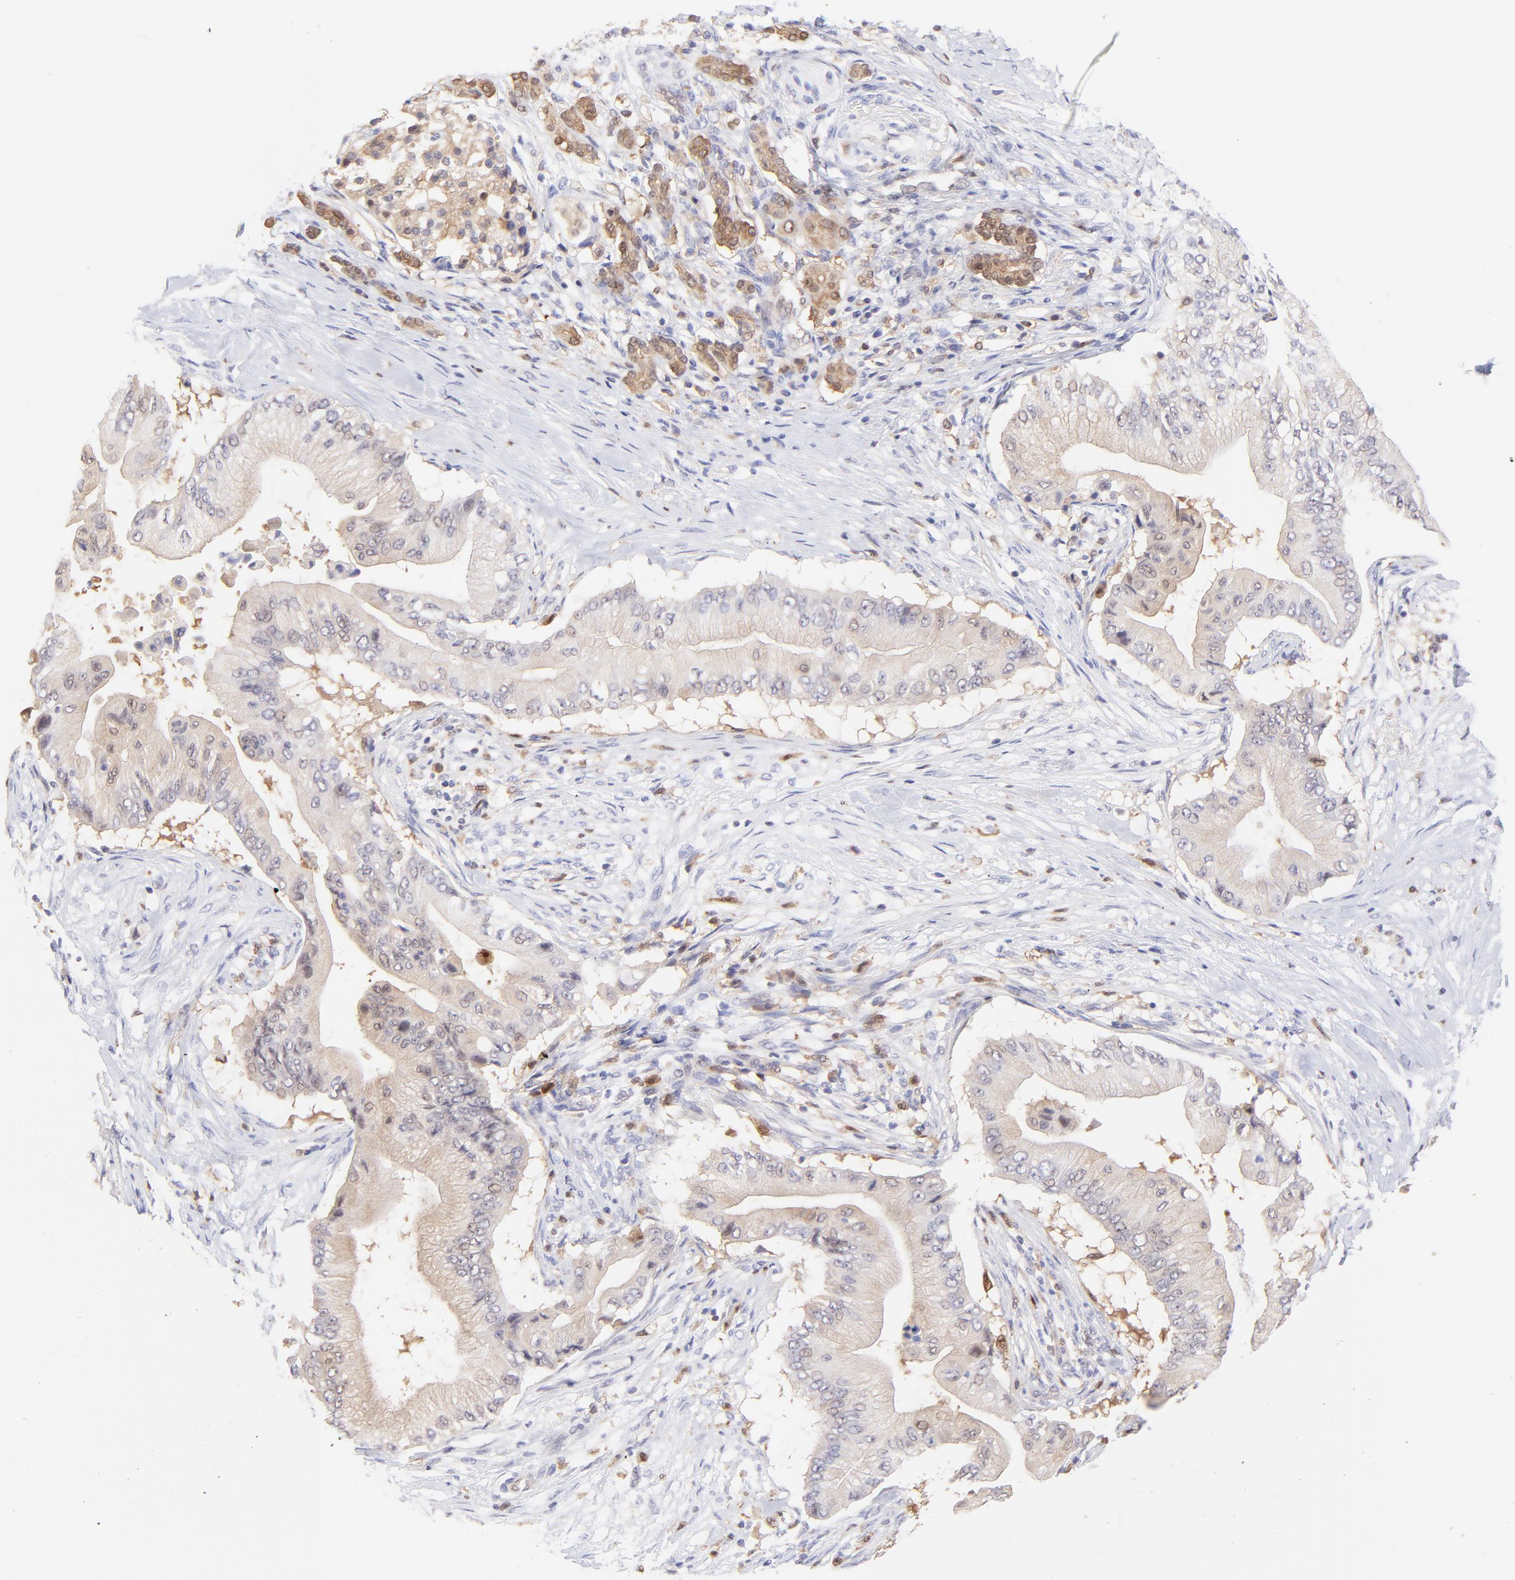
{"staining": {"intensity": "weak", "quantity": ">75%", "location": "cytoplasmic/membranous"}, "tissue": "pancreatic cancer", "cell_type": "Tumor cells", "image_type": "cancer", "snomed": [{"axis": "morphology", "description": "Adenocarcinoma, NOS"}, {"axis": "topography", "description": "Pancreas"}], "caption": "The micrograph reveals staining of adenocarcinoma (pancreatic), revealing weak cytoplasmic/membranous protein expression (brown color) within tumor cells.", "gene": "HYAL1", "patient": {"sex": "male", "age": 62}}